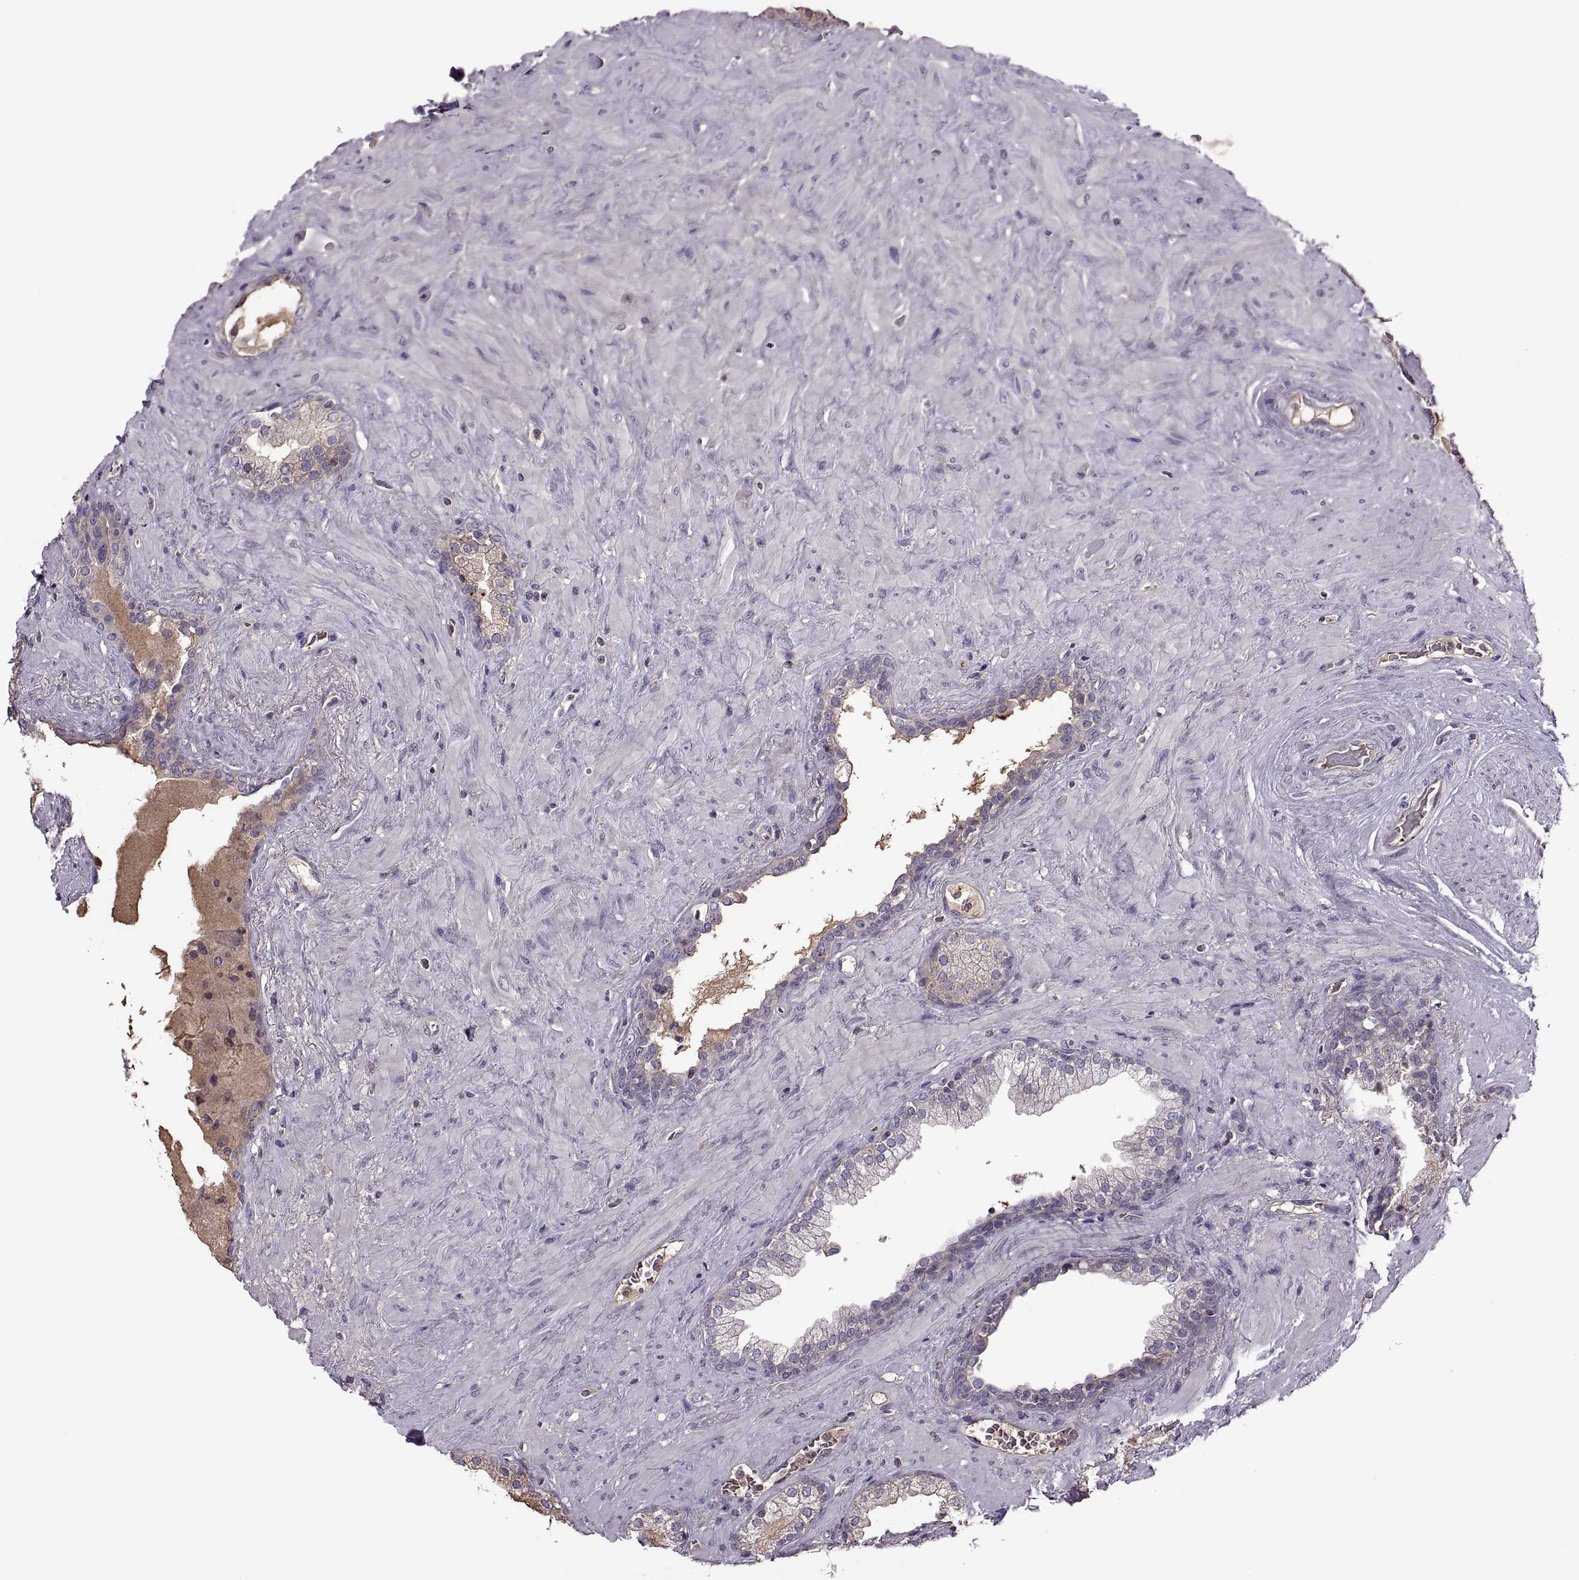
{"staining": {"intensity": "negative", "quantity": "none", "location": "none"}, "tissue": "prostate", "cell_type": "Glandular cells", "image_type": "normal", "snomed": [{"axis": "morphology", "description": "Normal tissue, NOS"}, {"axis": "topography", "description": "Prostate"}], "caption": "Immunohistochemical staining of unremarkable prostate reveals no significant staining in glandular cells. The staining was performed using DAB to visualize the protein expression in brown, while the nuclei were stained in blue with hematoxylin (Magnification: 20x).", "gene": "SLC2A14", "patient": {"sex": "male", "age": 63}}